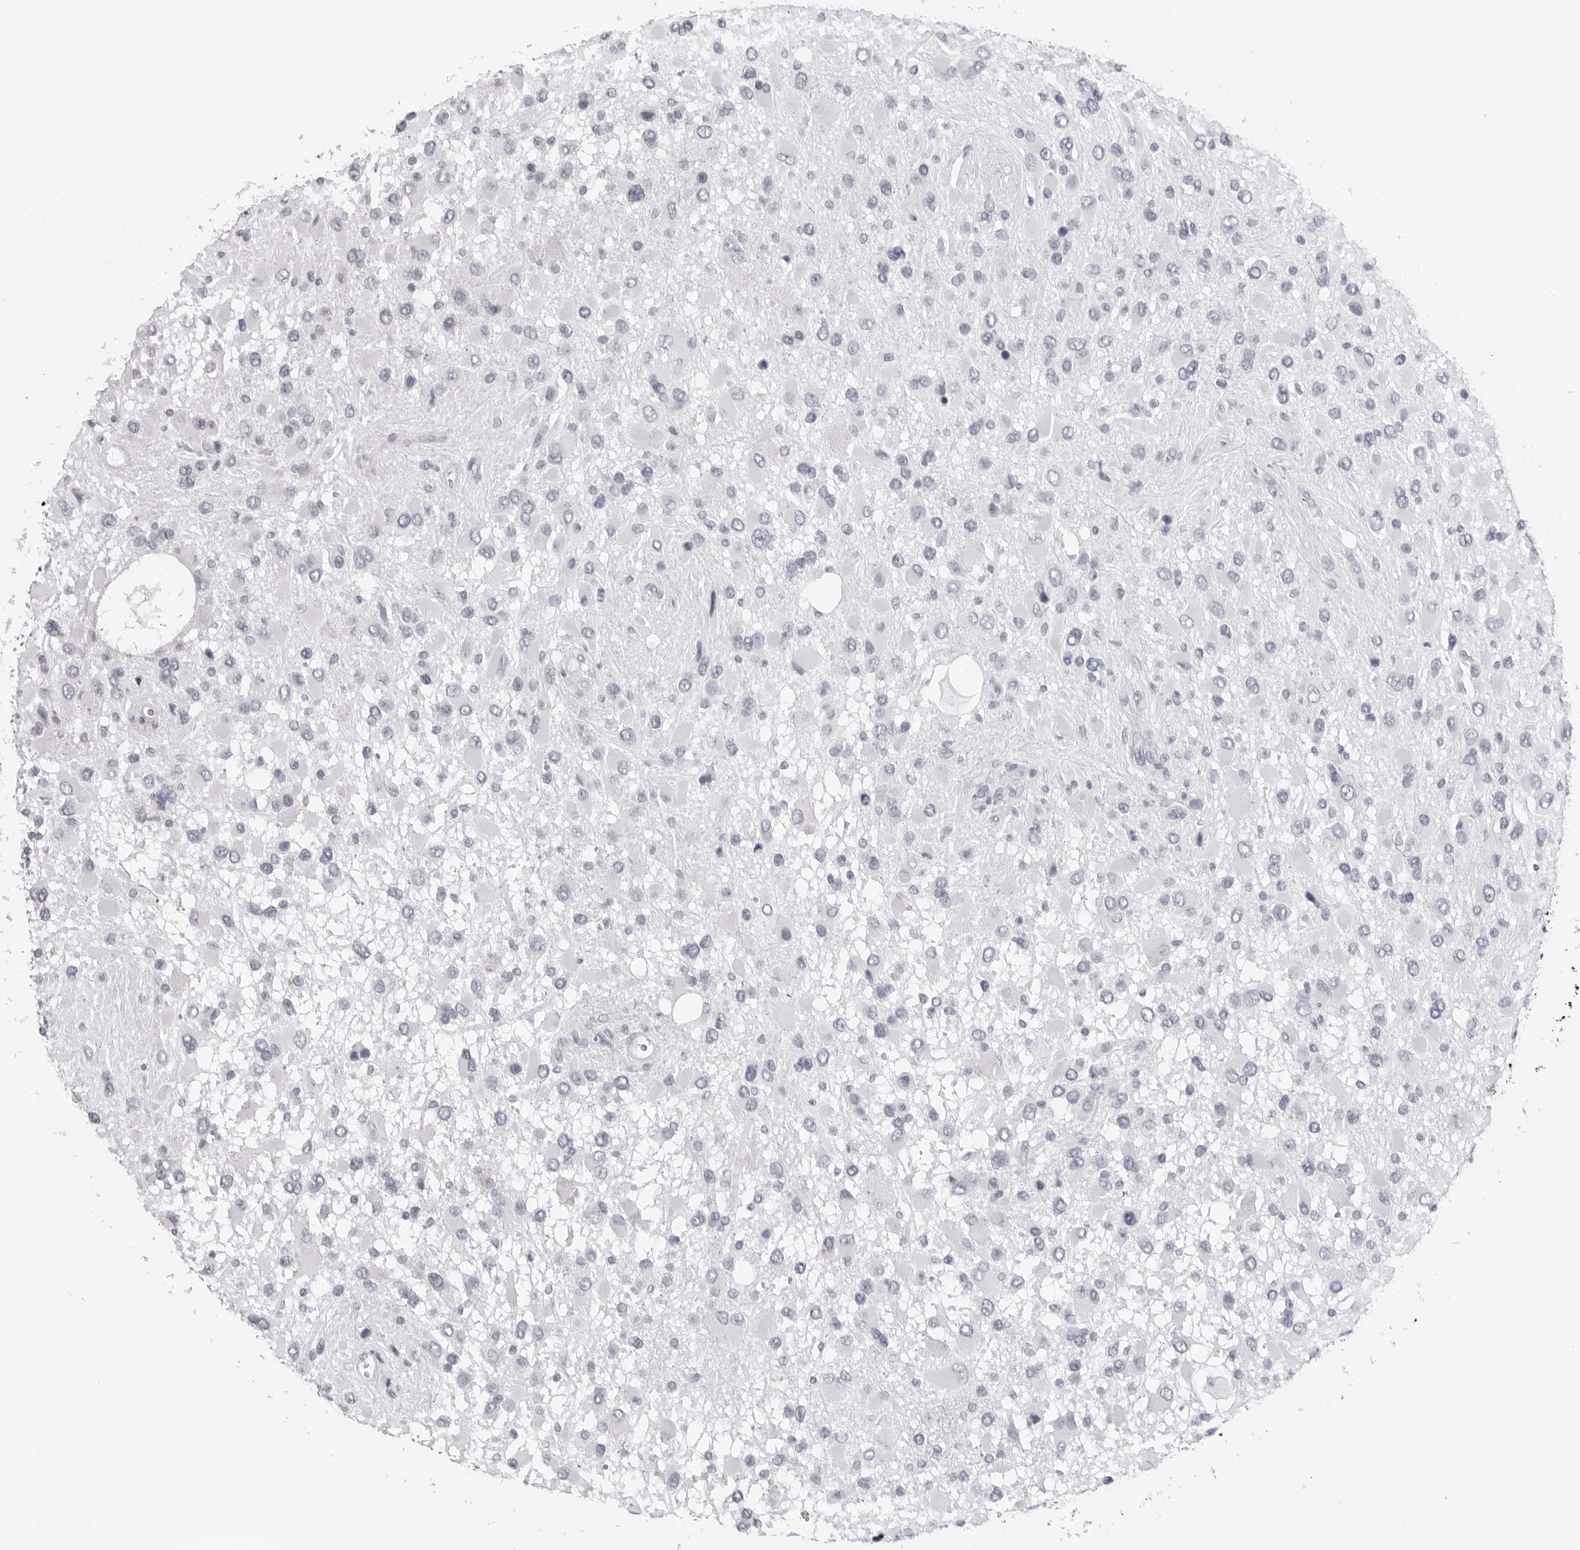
{"staining": {"intensity": "negative", "quantity": "none", "location": "none"}, "tissue": "glioma", "cell_type": "Tumor cells", "image_type": "cancer", "snomed": [{"axis": "morphology", "description": "Glioma, malignant, High grade"}, {"axis": "topography", "description": "Brain"}], "caption": "This is an IHC image of human glioma. There is no staining in tumor cells.", "gene": "PGA3", "patient": {"sex": "male", "age": 53}}